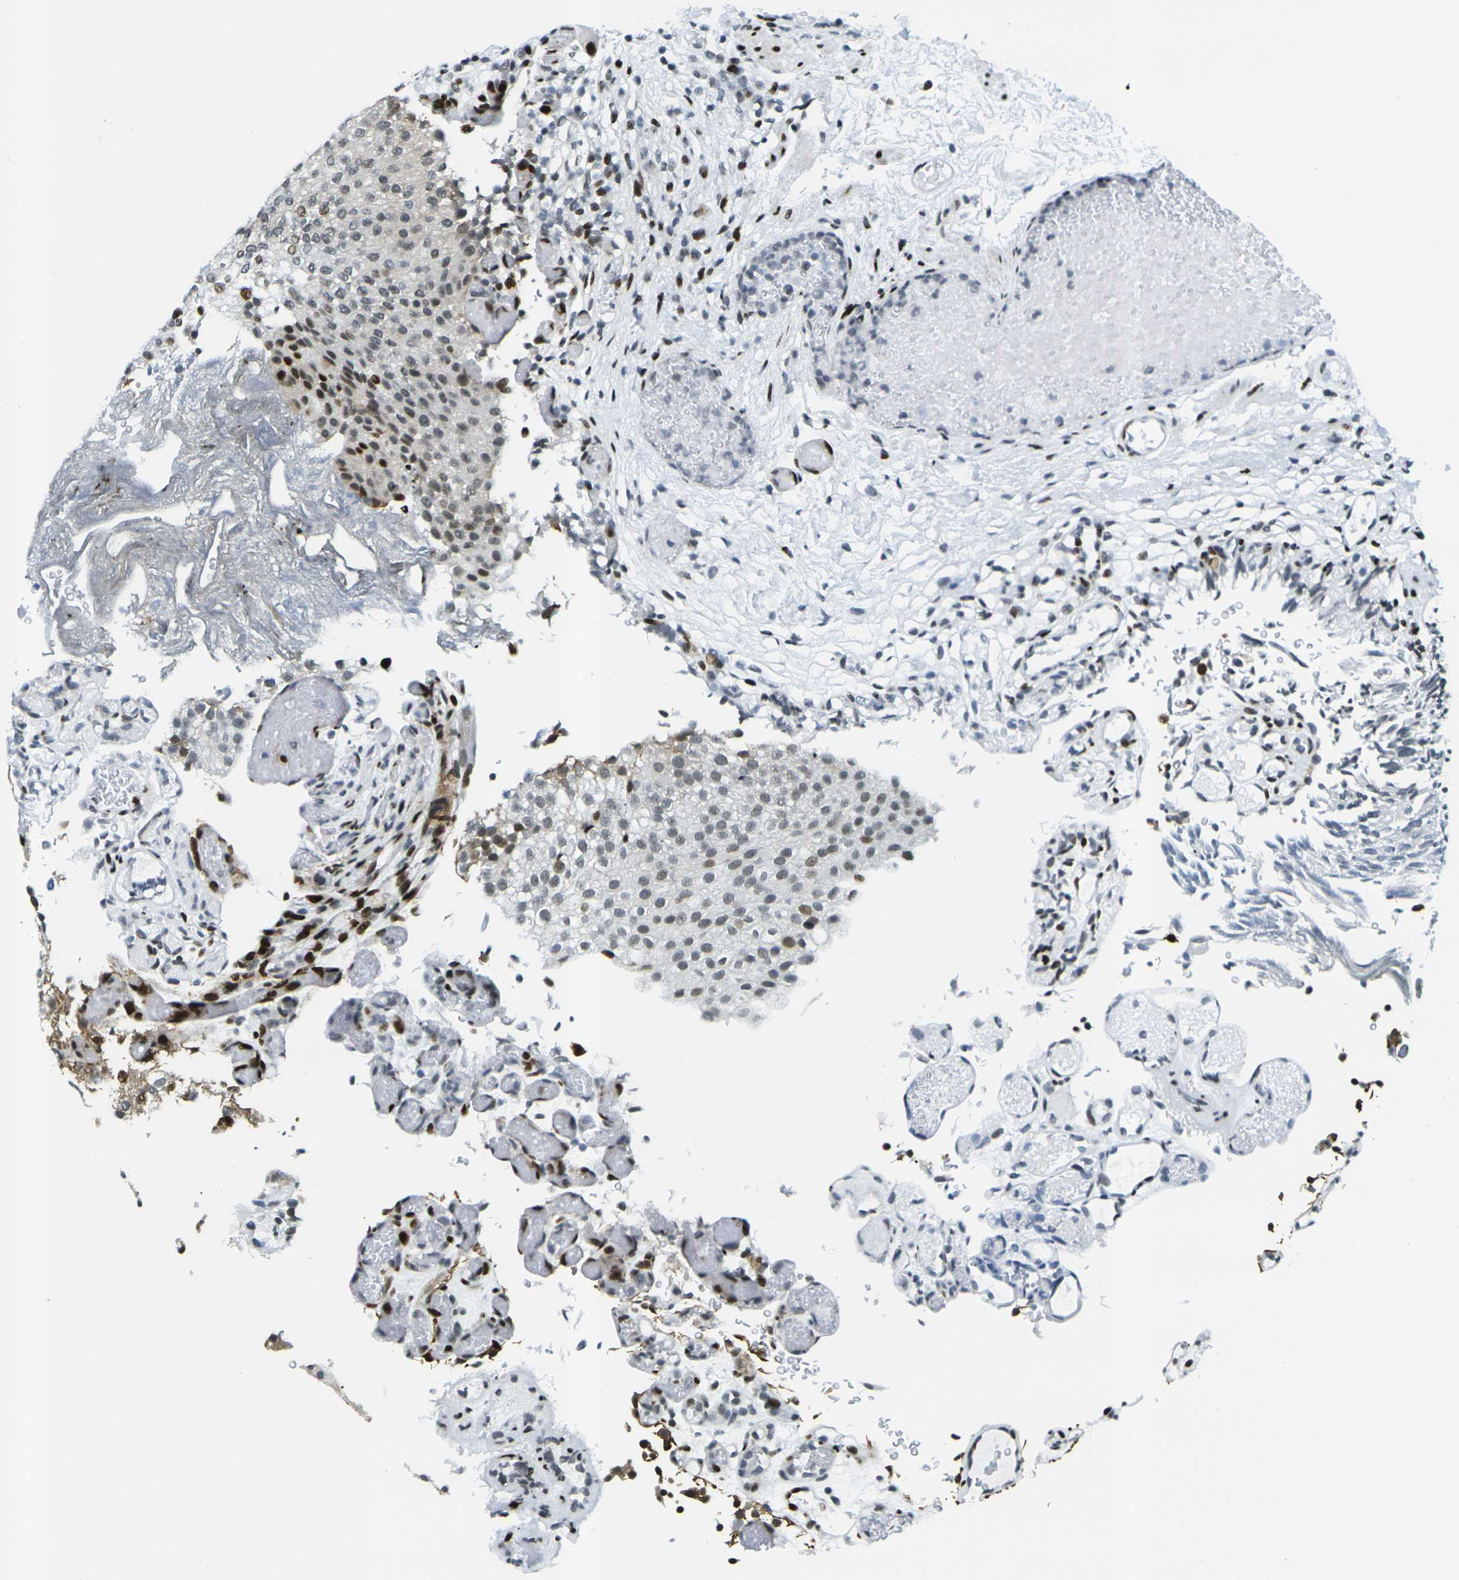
{"staining": {"intensity": "moderate", "quantity": "25%-75%", "location": "nuclear"}, "tissue": "urothelial cancer", "cell_type": "Tumor cells", "image_type": "cancer", "snomed": [{"axis": "morphology", "description": "Urothelial carcinoma, Low grade"}, {"axis": "topography", "description": "Urinary bladder"}], "caption": "Immunohistochemical staining of human urothelial cancer displays moderate nuclear protein staining in about 25%-75% of tumor cells.", "gene": "H3-3A", "patient": {"sex": "male", "age": 78}}